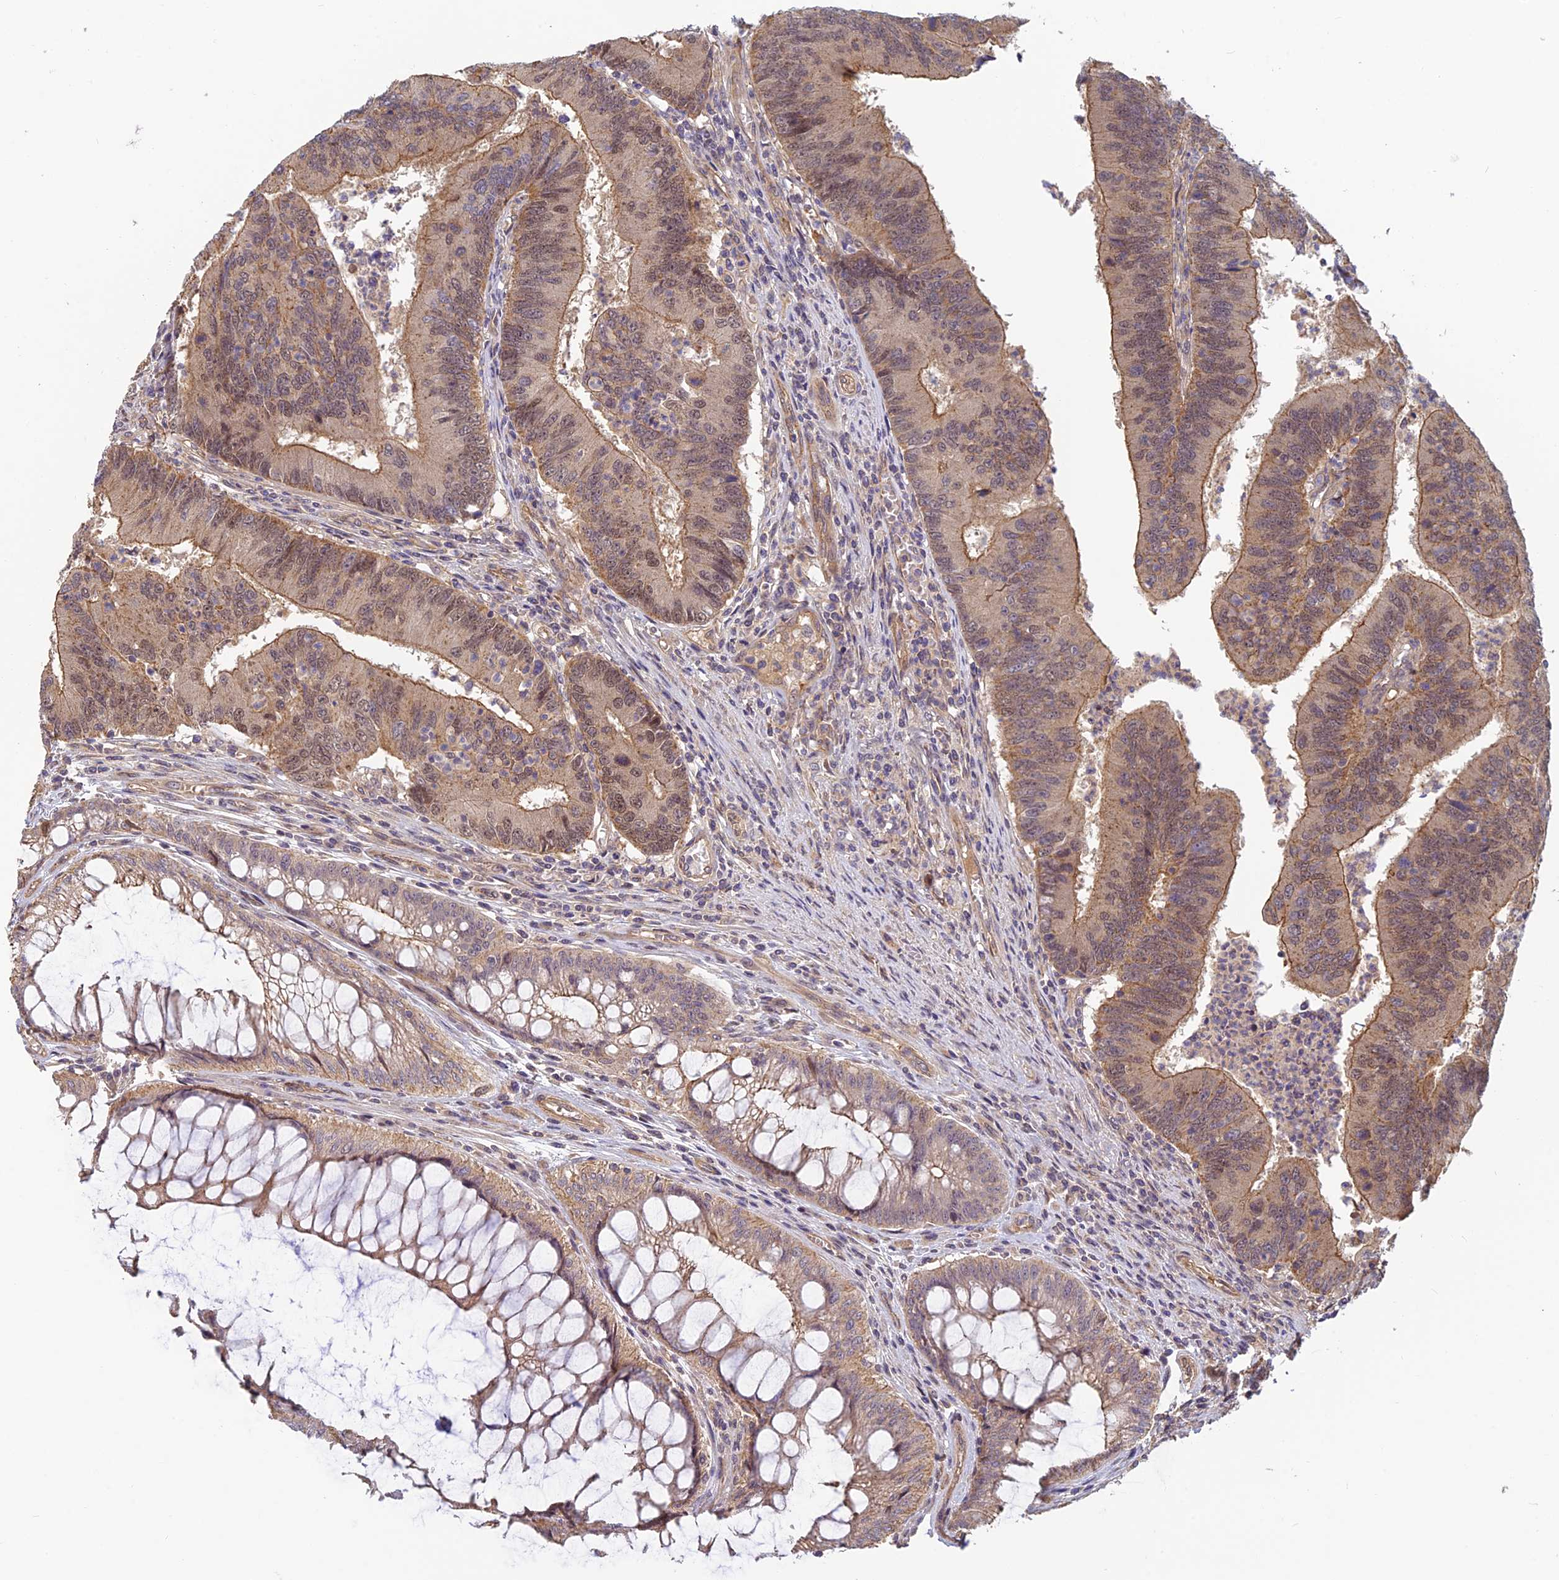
{"staining": {"intensity": "moderate", "quantity": "25%-75%", "location": "cytoplasmic/membranous"}, "tissue": "colorectal cancer", "cell_type": "Tumor cells", "image_type": "cancer", "snomed": [{"axis": "morphology", "description": "Adenocarcinoma, NOS"}, {"axis": "topography", "description": "Colon"}], "caption": "Human colorectal cancer (adenocarcinoma) stained with a protein marker shows moderate staining in tumor cells.", "gene": "PIKFYVE", "patient": {"sex": "female", "age": 67}}